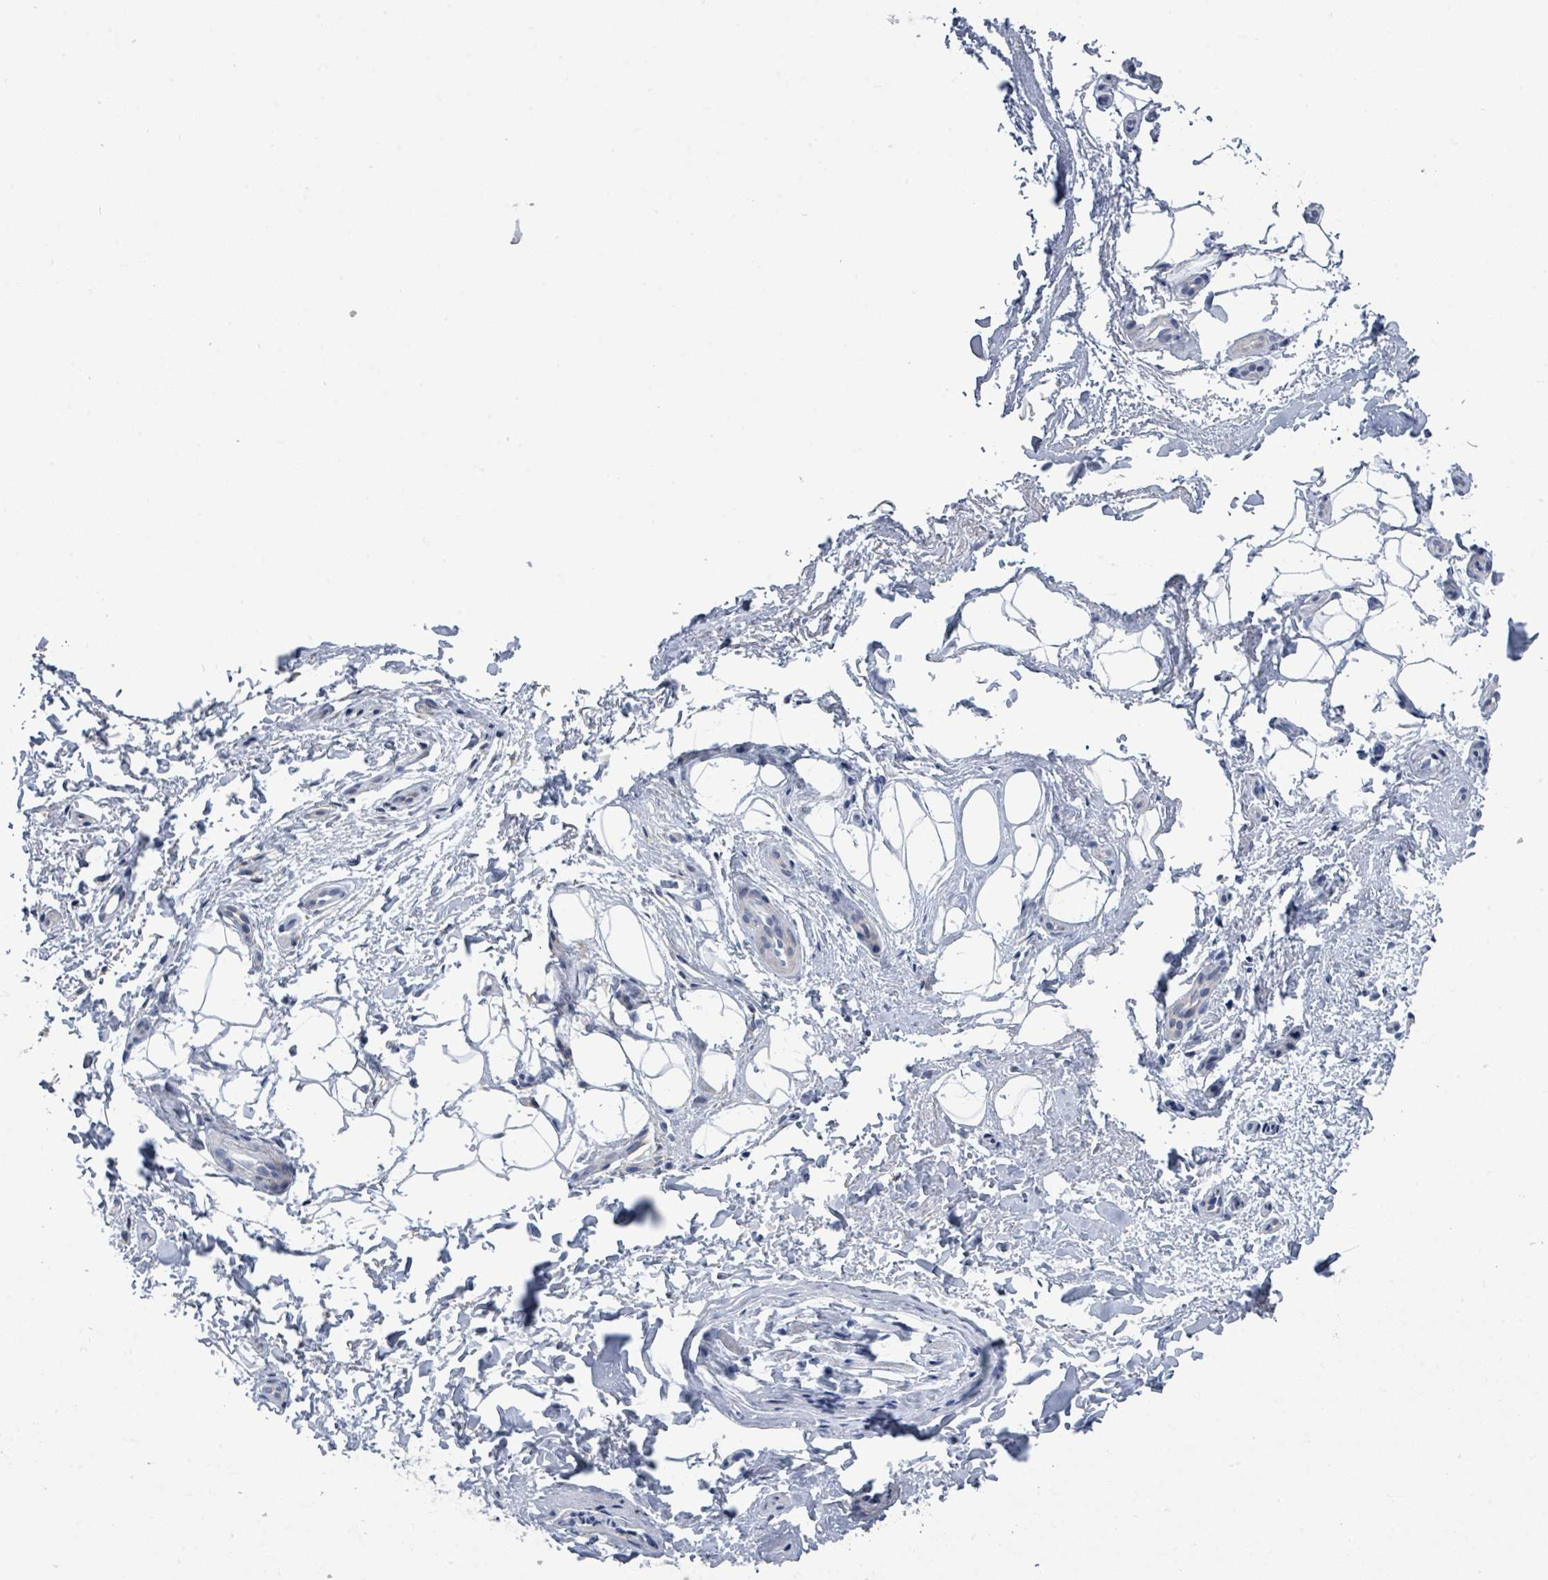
{"staining": {"intensity": "negative", "quantity": "none", "location": "none"}, "tissue": "adipose tissue", "cell_type": "Adipocytes", "image_type": "normal", "snomed": [{"axis": "morphology", "description": "Normal tissue, NOS"}, {"axis": "topography", "description": "Peripheral nerve tissue"}], "caption": "Immunohistochemistry (IHC) photomicrograph of unremarkable adipose tissue: adipose tissue stained with DAB displays no significant protein expression in adipocytes.", "gene": "CT45A10", "patient": {"sex": "female", "age": 61}}